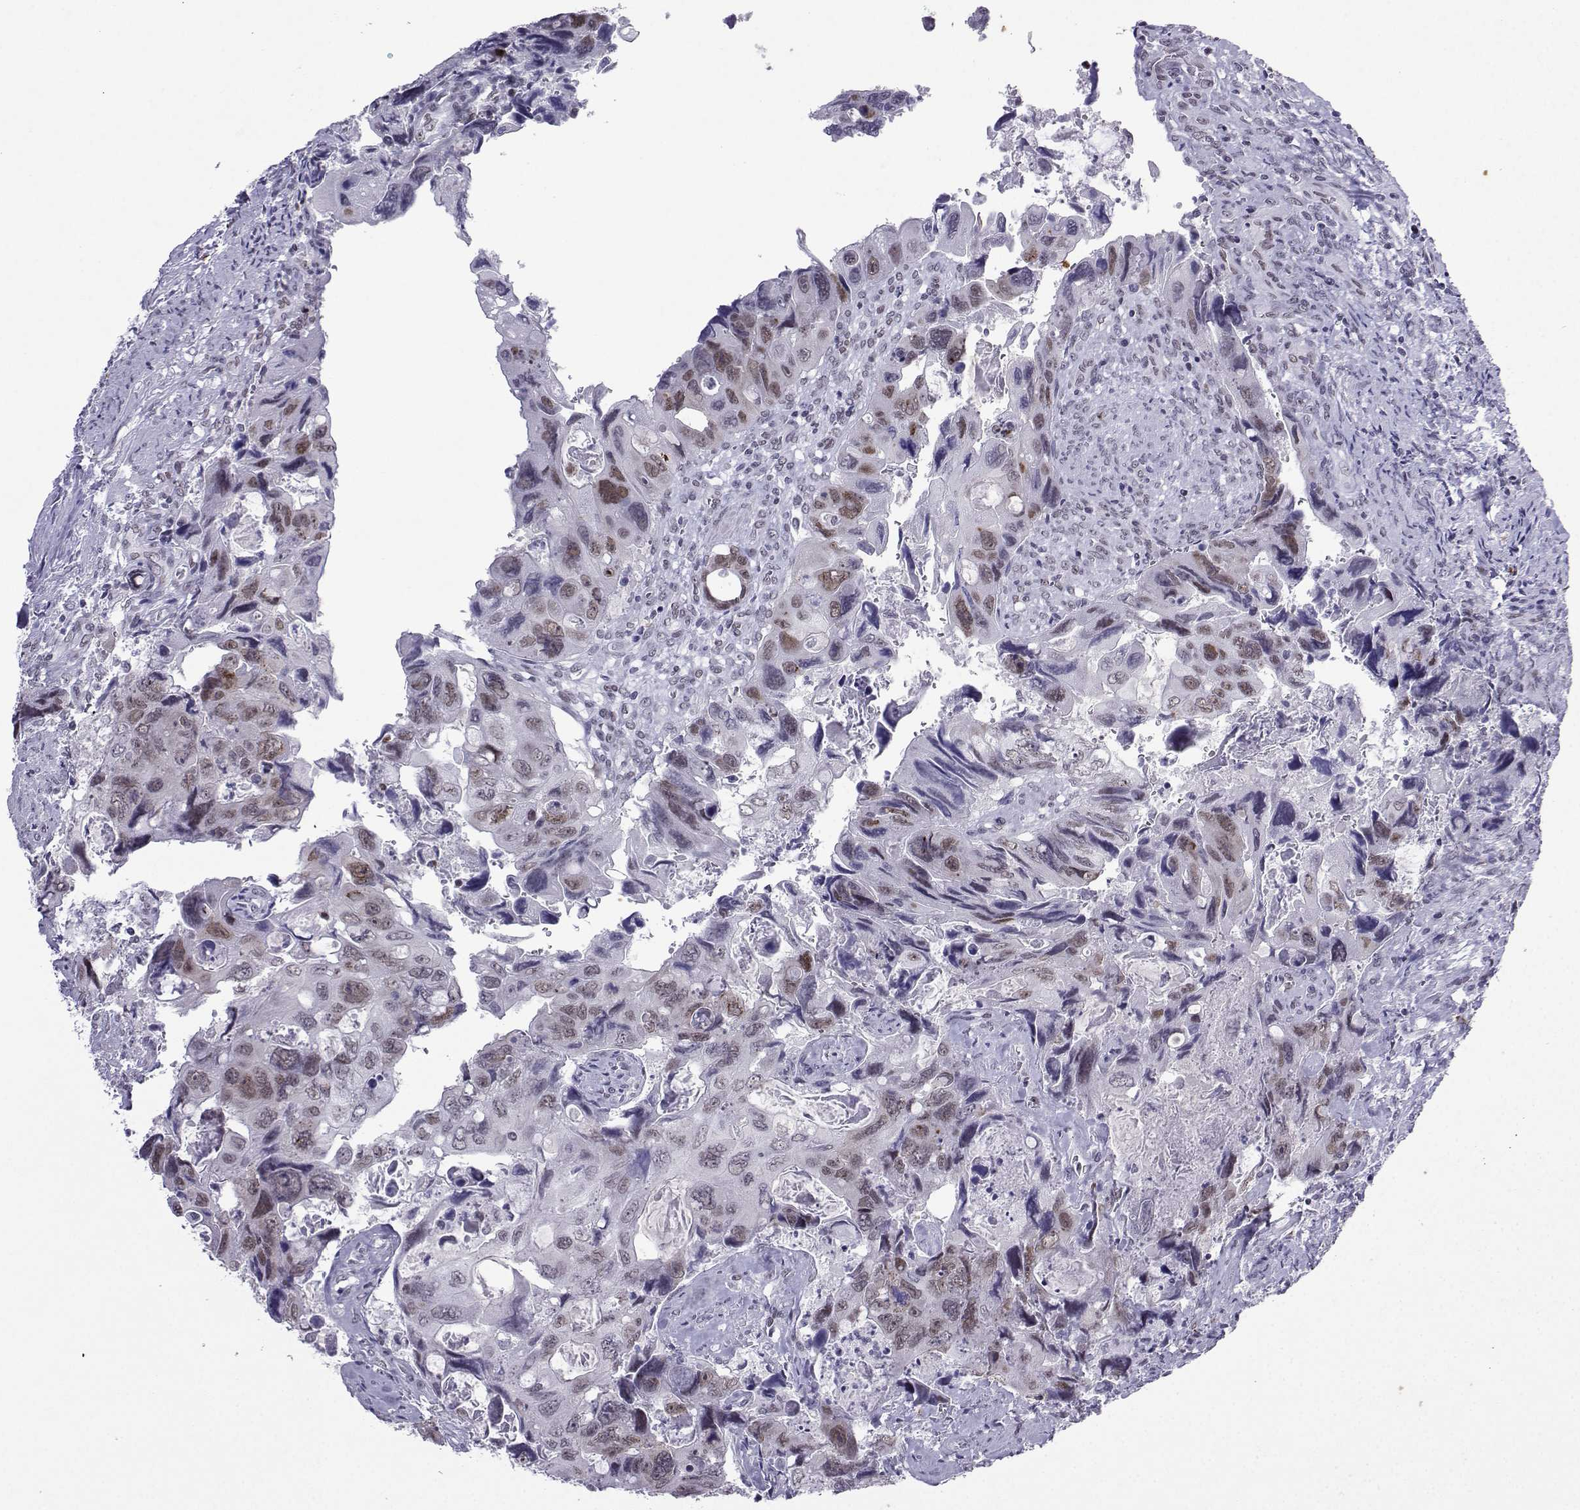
{"staining": {"intensity": "moderate", "quantity": "<25%", "location": "nuclear"}, "tissue": "colorectal cancer", "cell_type": "Tumor cells", "image_type": "cancer", "snomed": [{"axis": "morphology", "description": "Adenocarcinoma, NOS"}, {"axis": "topography", "description": "Rectum"}], "caption": "Immunohistochemistry (IHC) photomicrograph of neoplastic tissue: human colorectal cancer stained using immunohistochemistry (IHC) exhibits low levels of moderate protein expression localized specifically in the nuclear of tumor cells, appearing as a nuclear brown color.", "gene": "LORICRIN", "patient": {"sex": "male", "age": 62}}